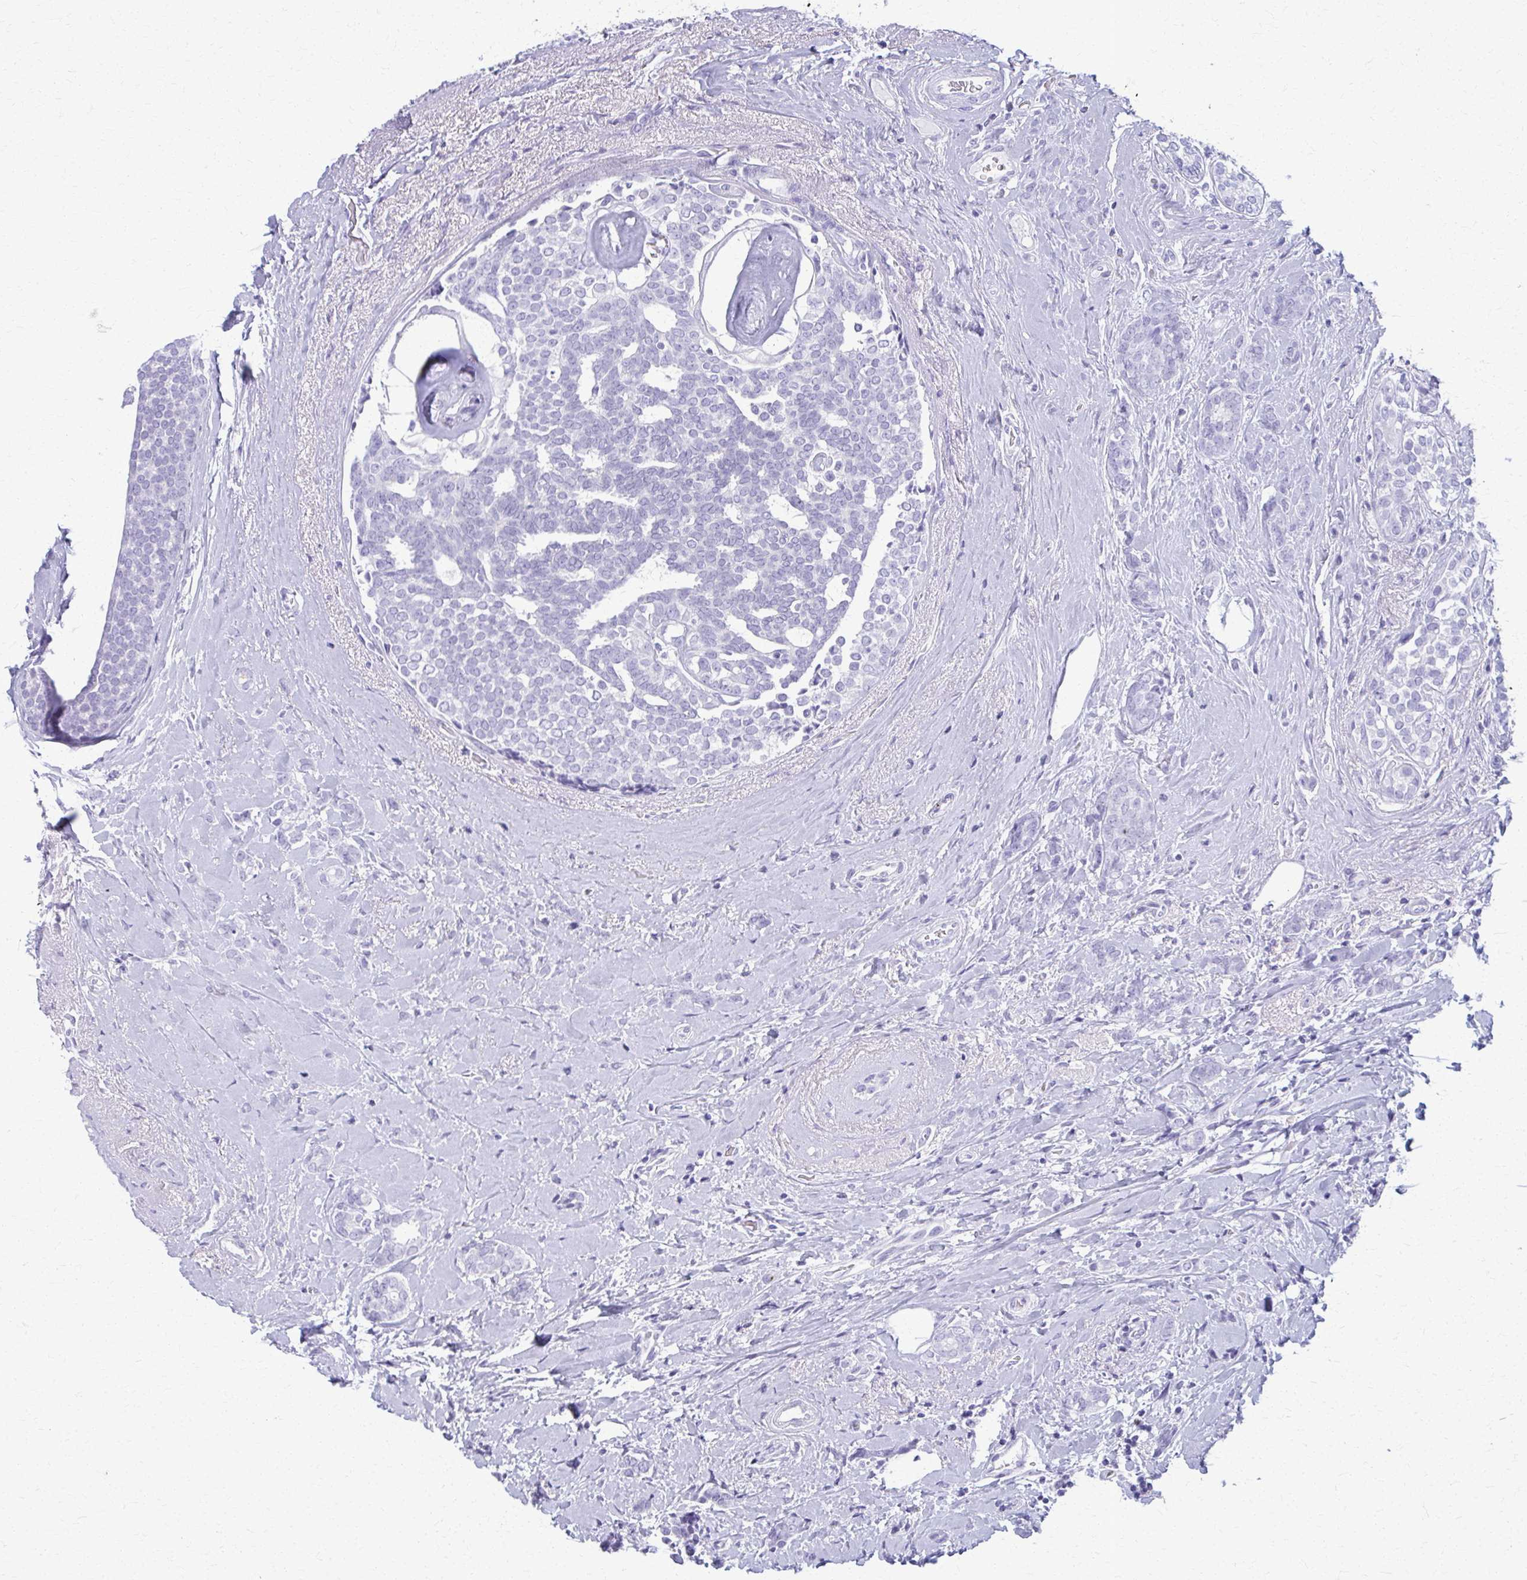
{"staining": {"intensity": "negative", "quantity": "none", "location": "none"}, "tissue": "breast cancer", "cell_type": "Tumor cells", "image_type": "cancer", "snomed": [{"axis": "morphology", "description": "Intraductal carcinoma, in situ"}, {"axis": "morphology", "description": "Duct carcinoma"}, {"axis": "morphology", "description": "Lobular carcinoma, in situ"}, {"axis": "topography", "description": "Breast"}], "caption": "An immunohistochemistry micrograph of breast cancer is shown. There is no staining in tumor cells of breast cancer. (Stains: DAB IHC with hematoxylin counter stain, Microscopy: brightfield microscopy at high magnification).", "gene": "ACSM2B", "patient": {"sex": "female", "age": 44}}